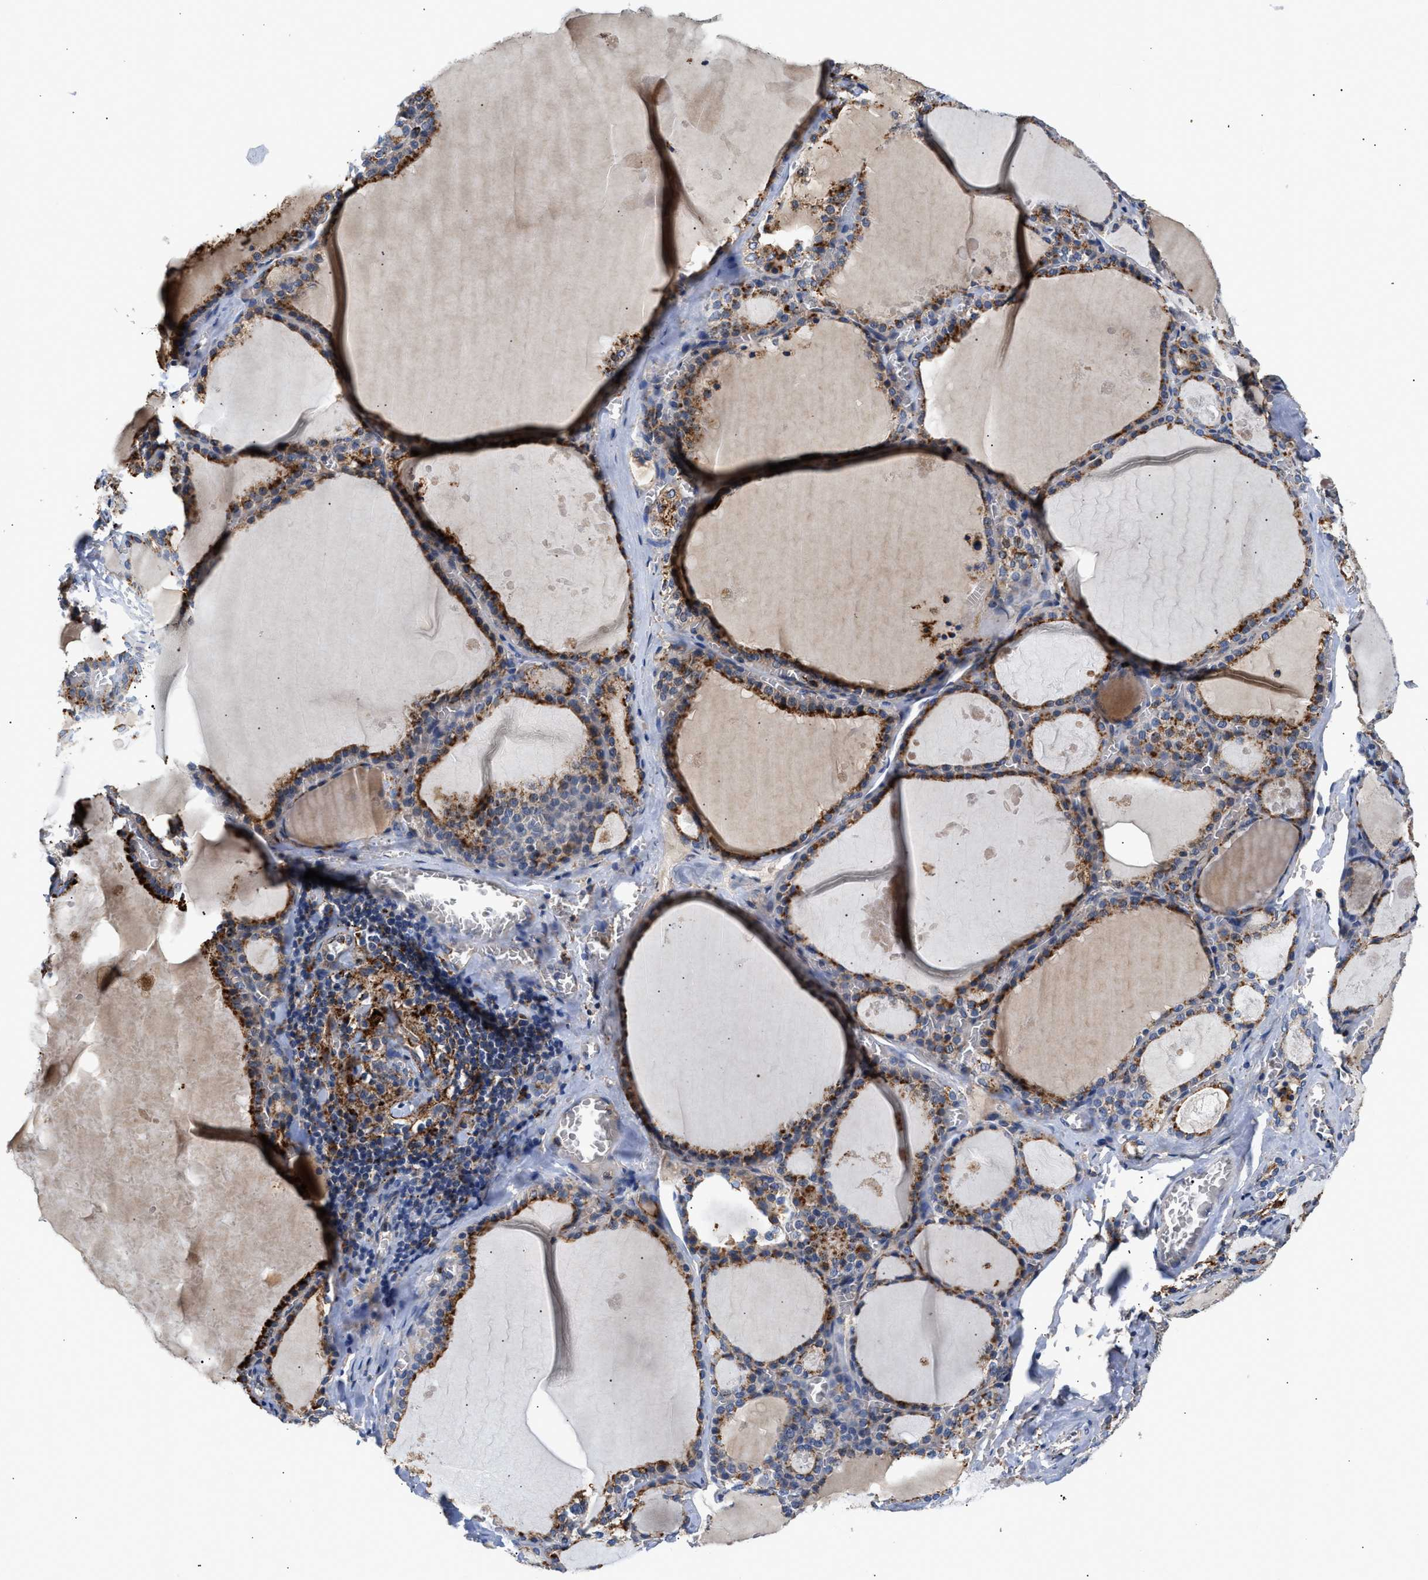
{"staining": {"intensity": "strong", "quantity": ">75%", "location": "cytoplasmic/membranous"}, "tissue": "thyroid gland", "cell_type": "Glandular cells", "image_type": "normal", "snomed": [{"axis": "morphology", "description": "Normal tissue, NOS"}, {"axis": "topography", "description": "Thyroid gland"}], "caption": "A high-resolution photomicrograph shows IHC staining of unremarkable thyroid gland, which demonstrates strong cytoplasmic/membranous expression in about >75% of glandular cells.", "gene": "CCDC146", "patient": {"sex": "male", "age": 56}}